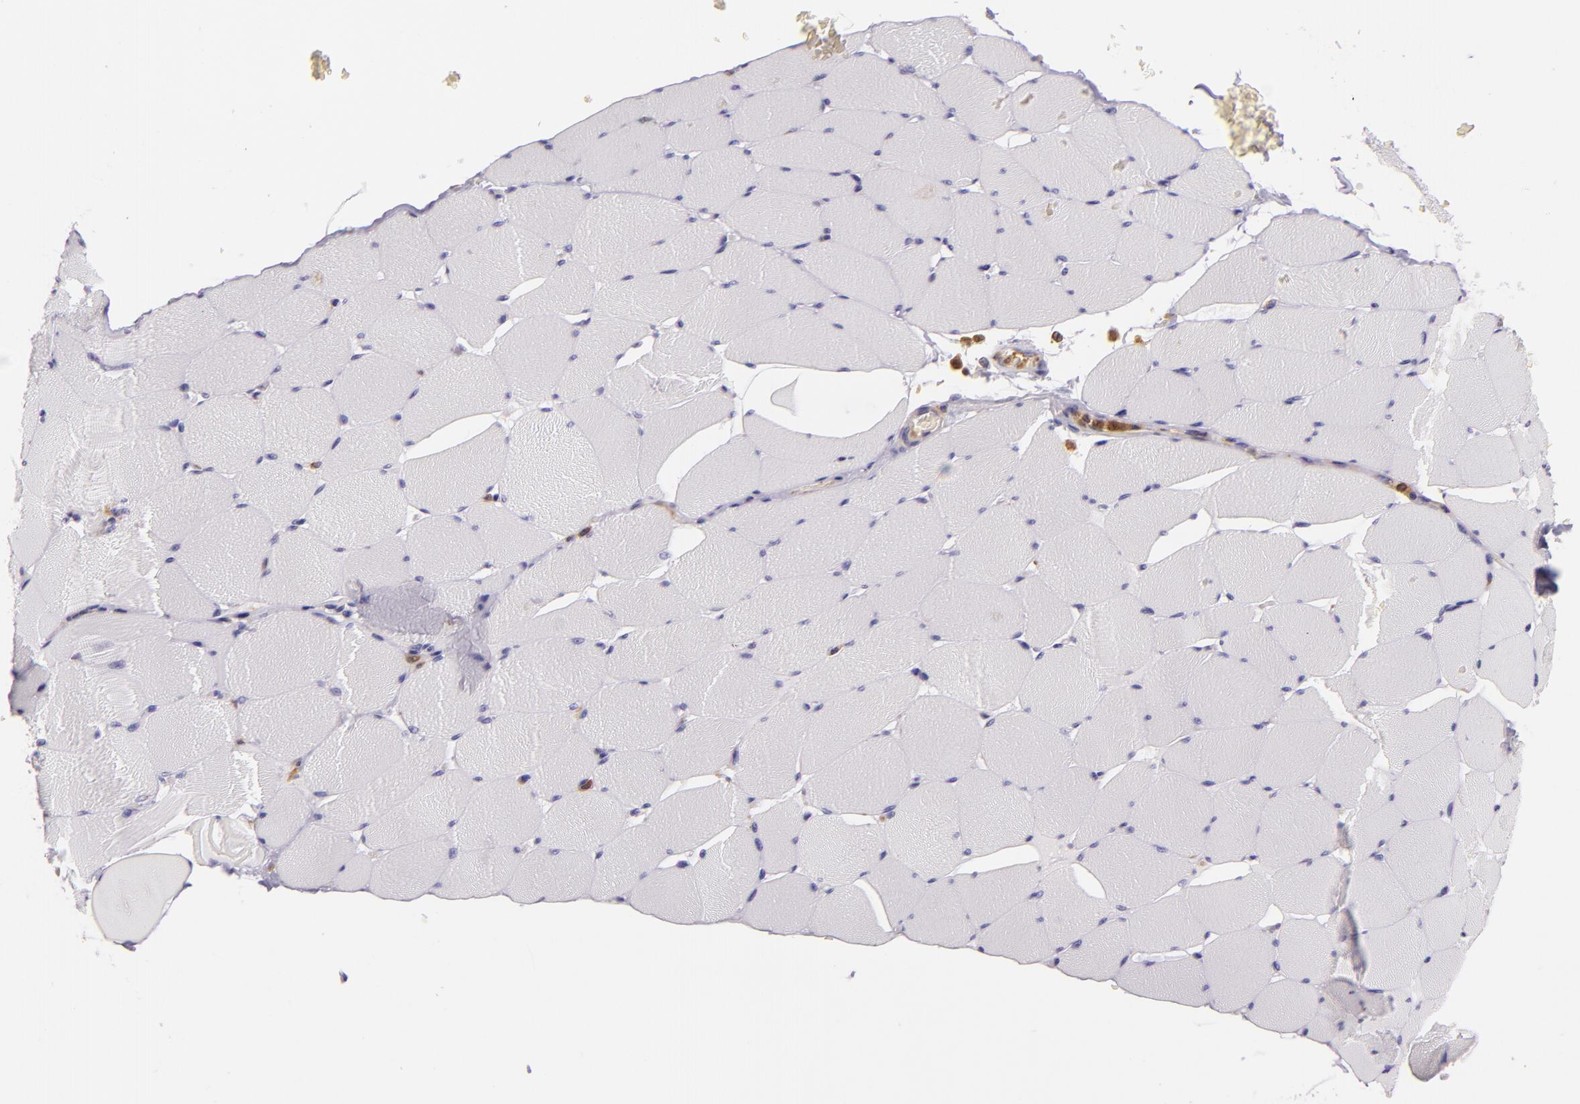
{"staining": {"intensity": "negative", "quantity": "none", "location": "none"}, "tissue": "skeletal muscle", "cell_type": "Myocytes", "image_type": "normal", "snomed": [{"axis": "morphology", "description": "Normal tissue, NOS"}, {"axis": "topography", "description": "Skeletal muscle"}], "caption": "IHC micrograph of unremarkable human skeletal muscle stained for a protein (brown), which demonstrates no positivity in myocytes.", "gene": "TLN1", "patient": {"sex": "male", "age": 62}}